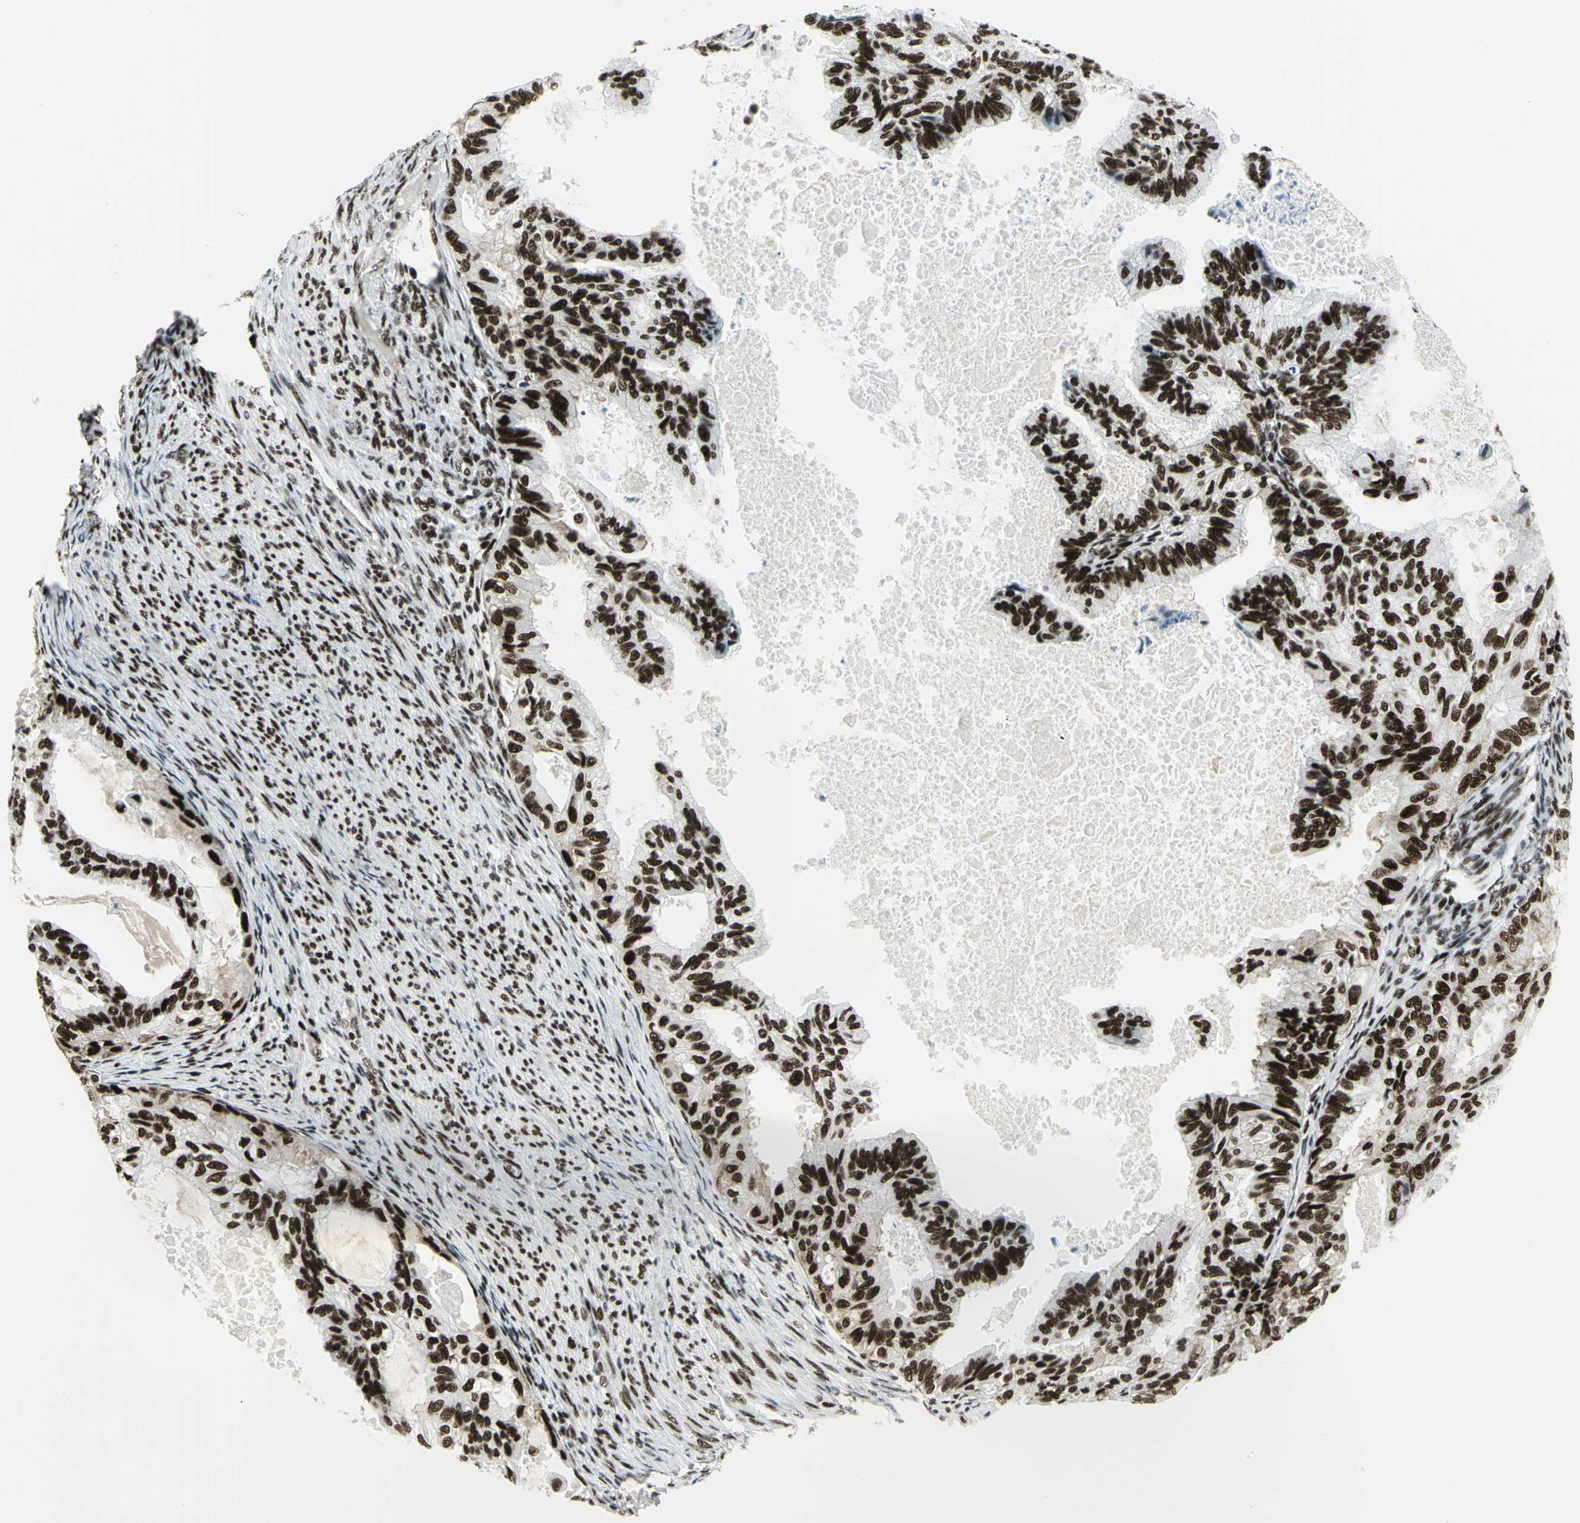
{"staining": {"intensity": "strong", "quantity": ">75%", "location": "nuclear"}, "tissue": "cervical cancer", "cell_type": "Tumor cells", "image_type": "cancer", "snomed": [{"axis": "morphology", "description": "Normal tissue, NOS"}, {"axis": "morphology", "description": "Adenocarcinoma, NOS"}, {"axis": "topography", "description": "Cervix"}, {"axis": "topography", "description": "Endometrium"}], "caption": "Adenocarcinoma (cervical) stained with DAB IHC shows high levels of strong nuclear staining in about >75% of tumor cells. (DAB IHC, brown staining for protein, blue staining for nuclei).", "gene": "SMARCA4", "patient": {"sex": "female", "age": 86}}